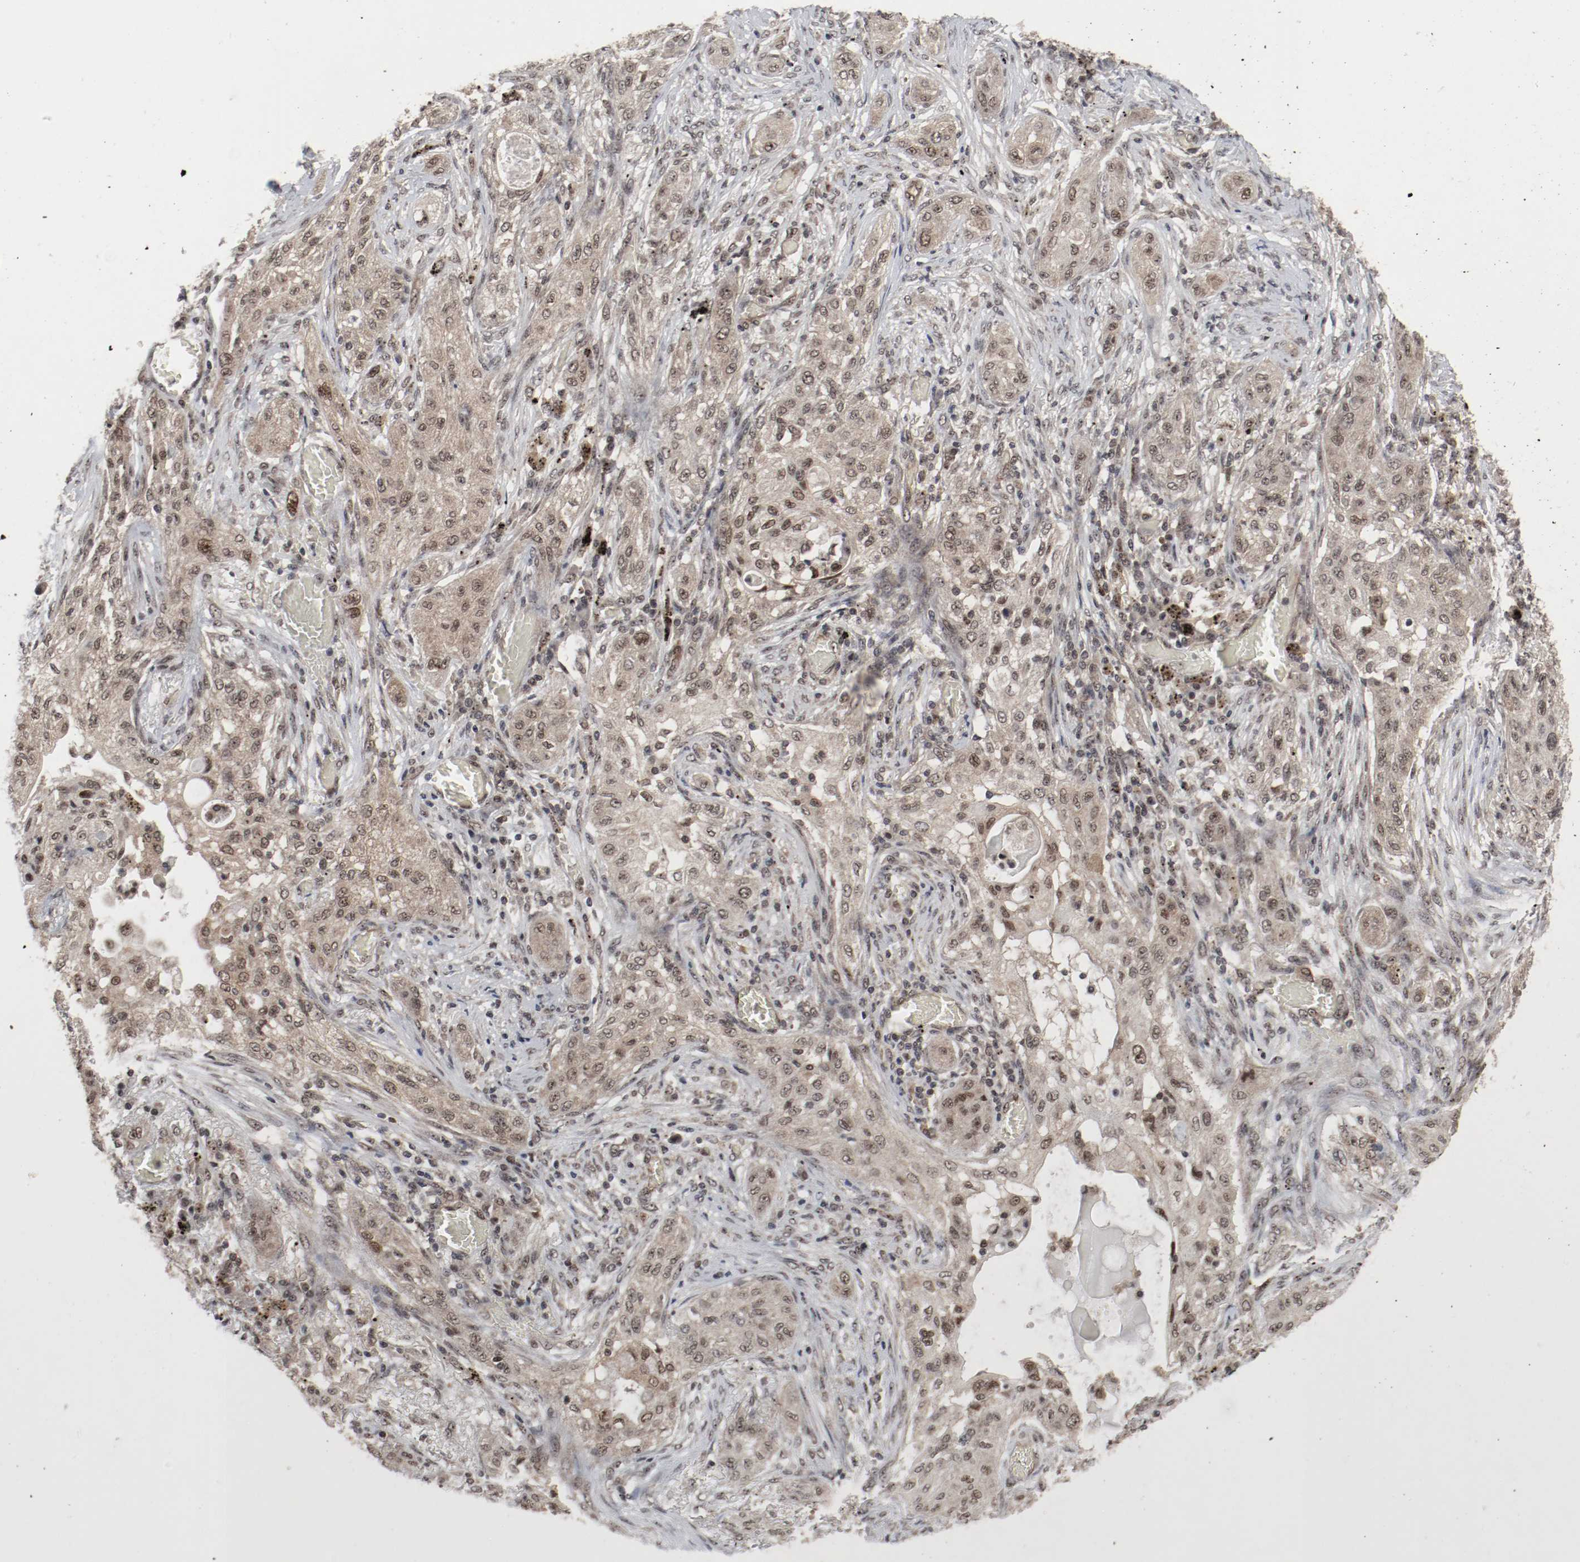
{"staining": {"intensity": "moderate", "quantity": ">75%", "location": "cytoplasmic/membranous,nuclear"}, "tissue": "lung cancer", "cell_type": "Tumor cells", "image_type": "cancer", "snomed": [{"axis": "morphology", "description": "Squamous cell carcinoma, NOS"}, {"axis": "topography", "description": "Lung"}], "caption": "Lung cancer (squamous cell carcinoma) stained with DAB (3,3'-diaminobenzidine) immunohistochemistry (IHC) displays medium levels of moderate cytoplasmic/membranous and nuclear positivity in approximately >75% of tumor cells.", "gene": "CSNK2B", "patient": {"sex": "female", "age": 47}}